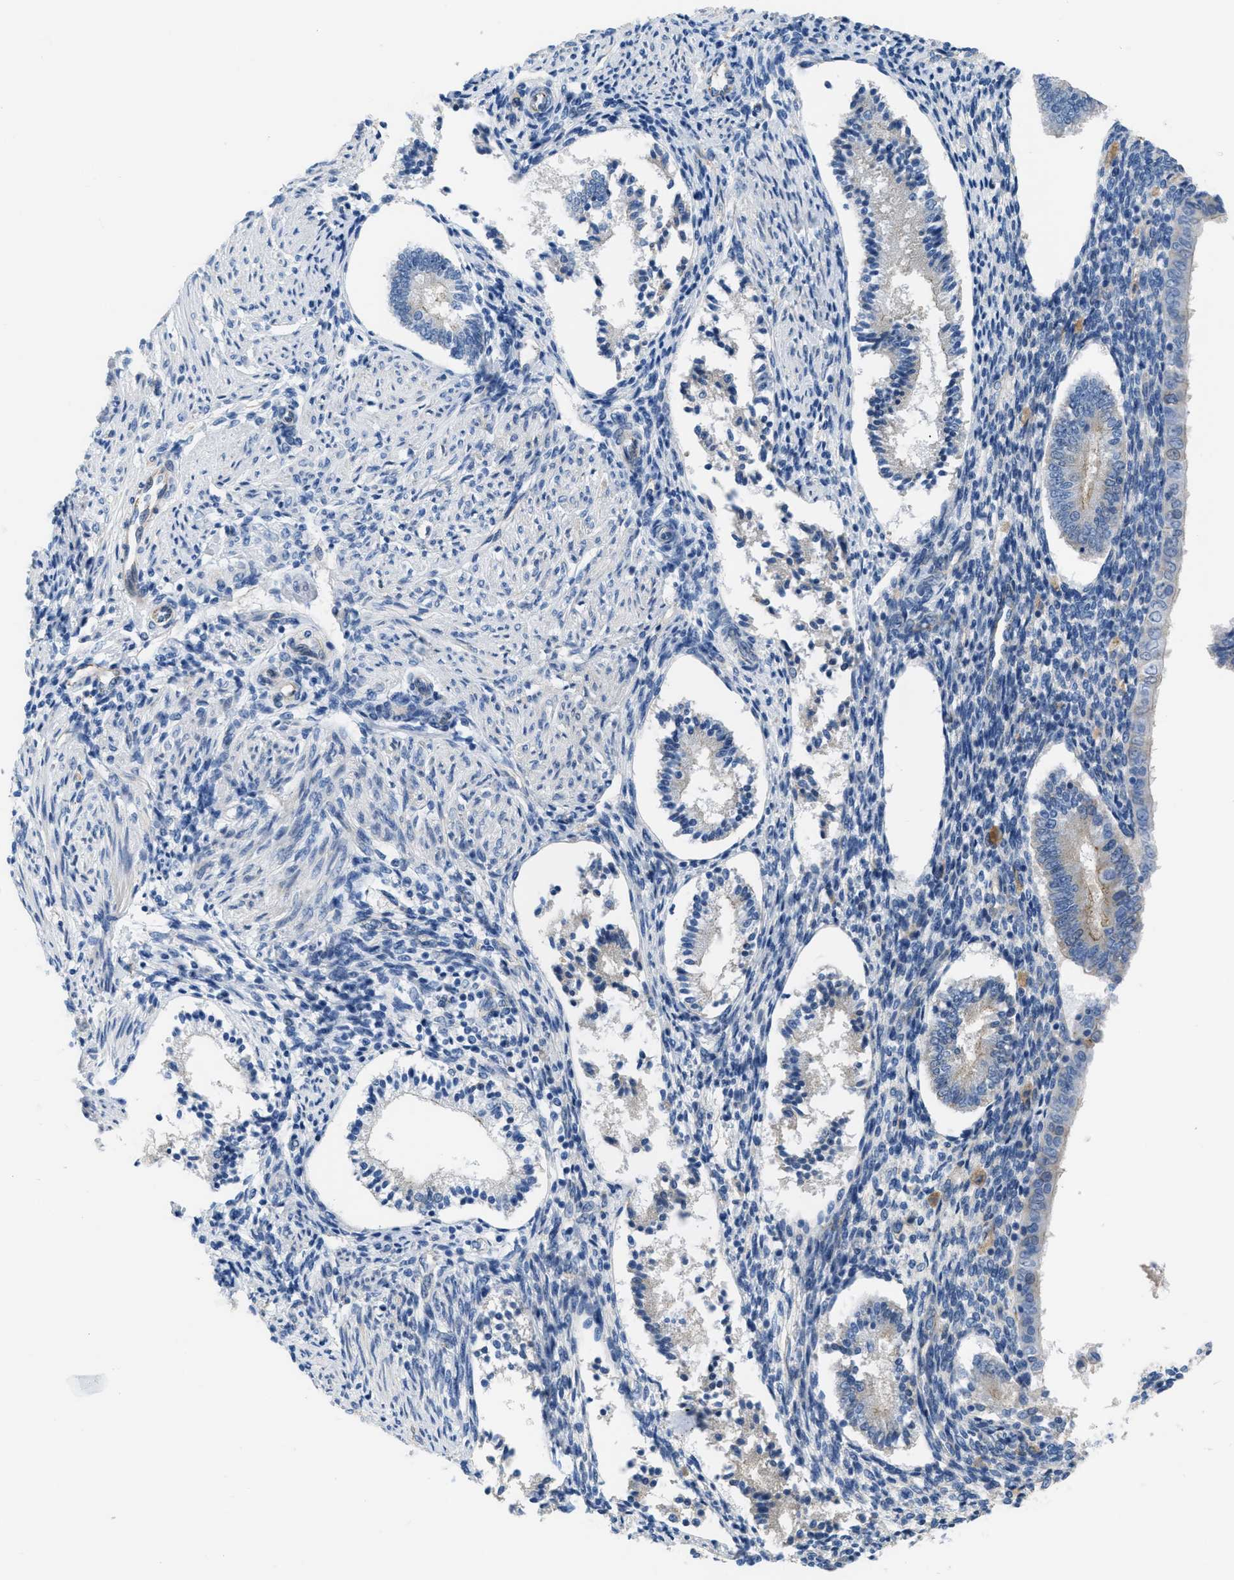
{"staining": {"intensity": "moderate", "quantity": "<25%", "location": "cytoplasmic/membranous"}, "tissue": "endometrium", "cell_type": "Cells in endometrial stroma", "image_type": "normal", "snomed": [{"axis": "morphology", "description": "Normal tissue, NOS"}, {"axis": "topography", "description": "Endometrium"}], "caption": "This image shows immunohistochemistry (IHC) staining of benign endometrium, with low moderate cytoplasmic/membranous expression in approximately <25% of cells in endometrial stroma.", "gene": "CRB3", "patient": {"sex": "female", "age": 42}}